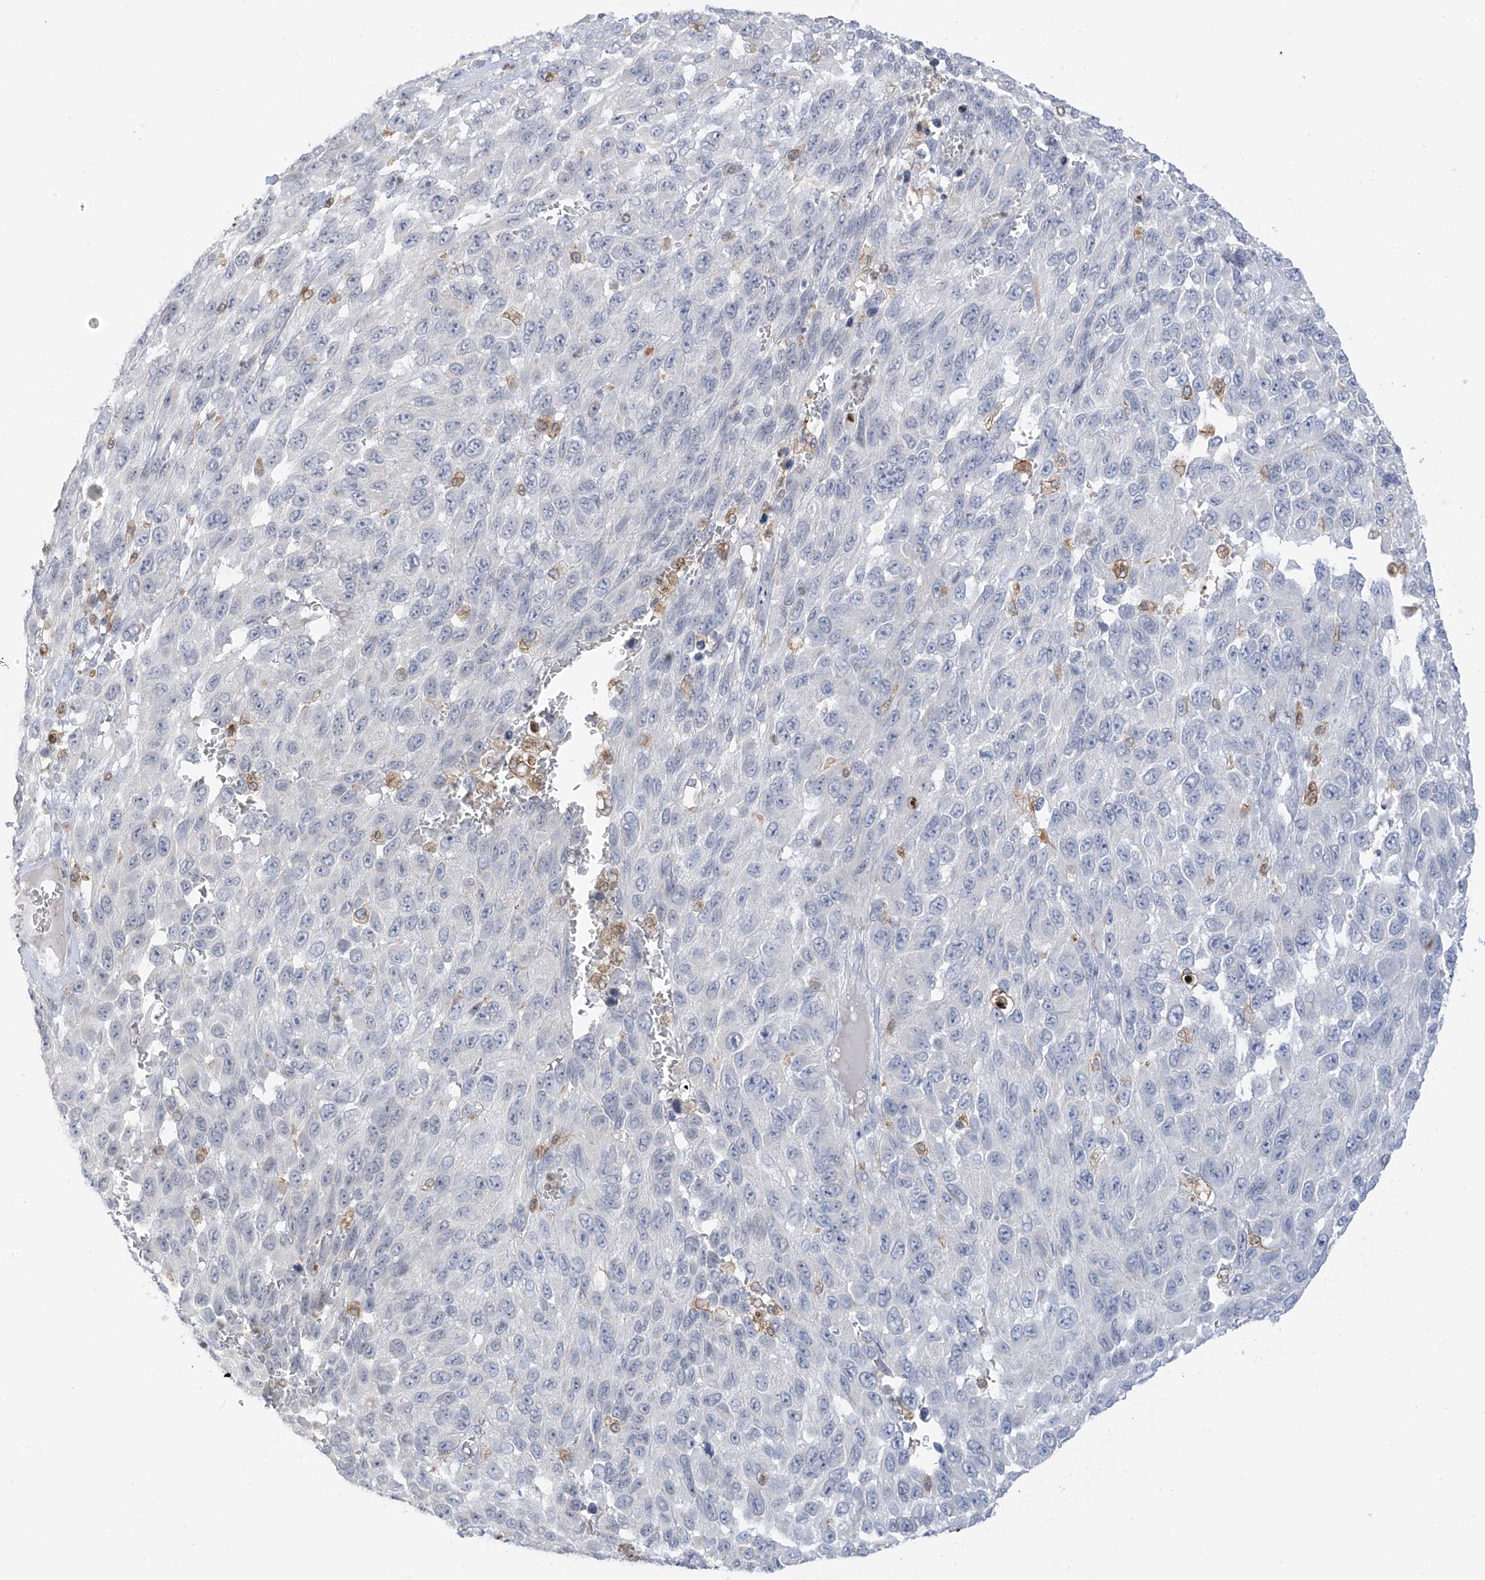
{"staining": {"intensity": "negative", "quantity": "none", "location": "none"}, "tissue": "melanoma", "cell_type": "Tumor cells", "image_type": "cancer", "snomed": [{"axis": "morphology", "description": "Malignant melanoma, NOS"}, {"axis": "topography", "description": "Skin"}], "caption": "There is no significant staining in tumor cells of malignant melanoma.", "gene": "TBXAS1", "patient": {"sex": "female", "age": 96}}